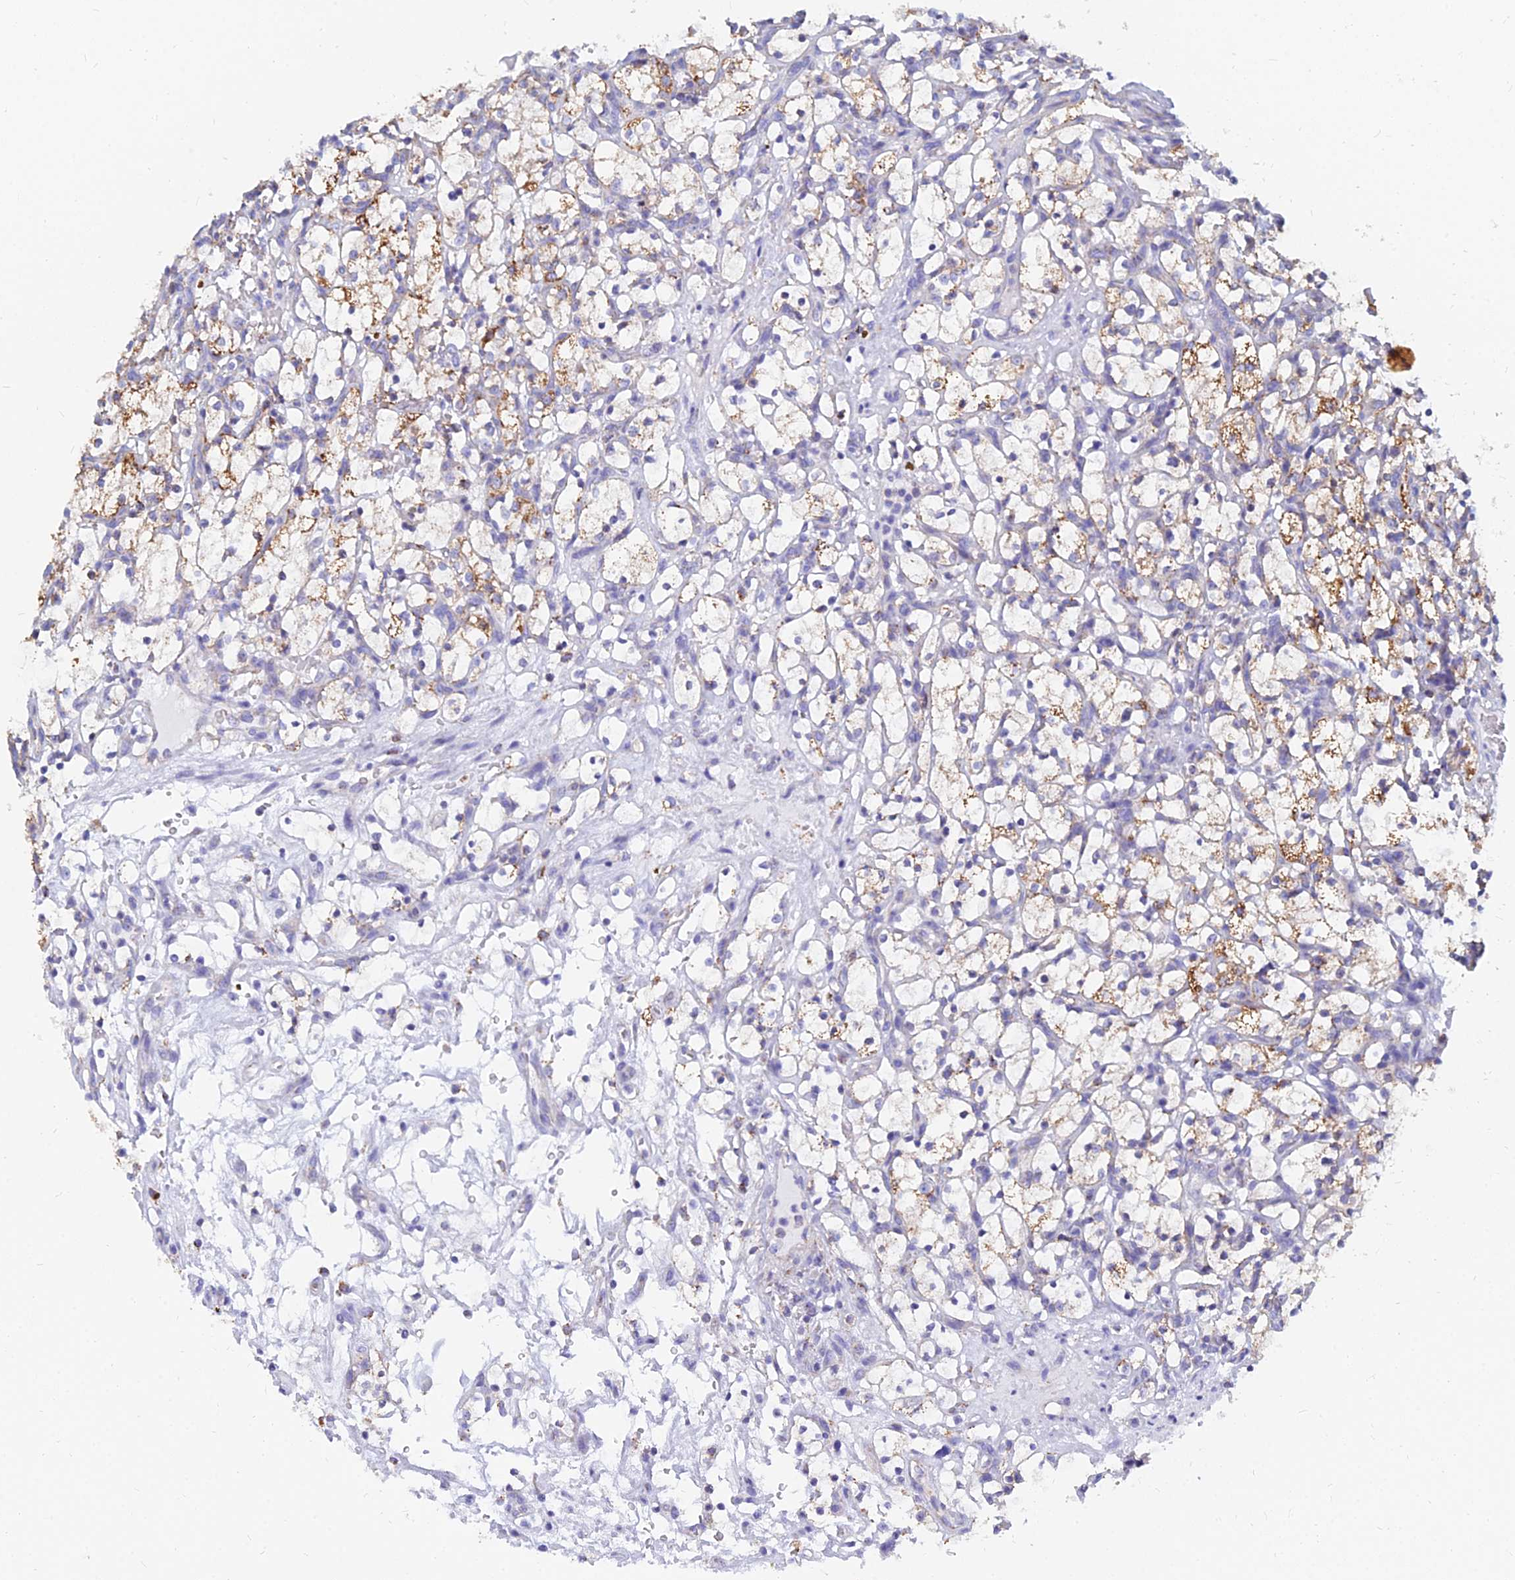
{"staining": {"intensity": "moderate", "quantity": "25%-75%", "location": "cytoplasmic/membranous"}, "tissue": "renal cancer", "cell_type": "Tumor cells", "image_type": "cancer", "snomed": [{"axis": "morphology", "description": "Adenocarcinoma, NOS"}, {"axis": "topography", "description": "Kidney"}], "caption": "Human renal cancer (adenocarcinoma) stained for a protein (brown) exhibits moderate cytoplasmic/membranous positive positivity in approximately 25%-75% of tumor cells.", "gene": "MGST1", "patient": {"sex": "female", "age": 69}}